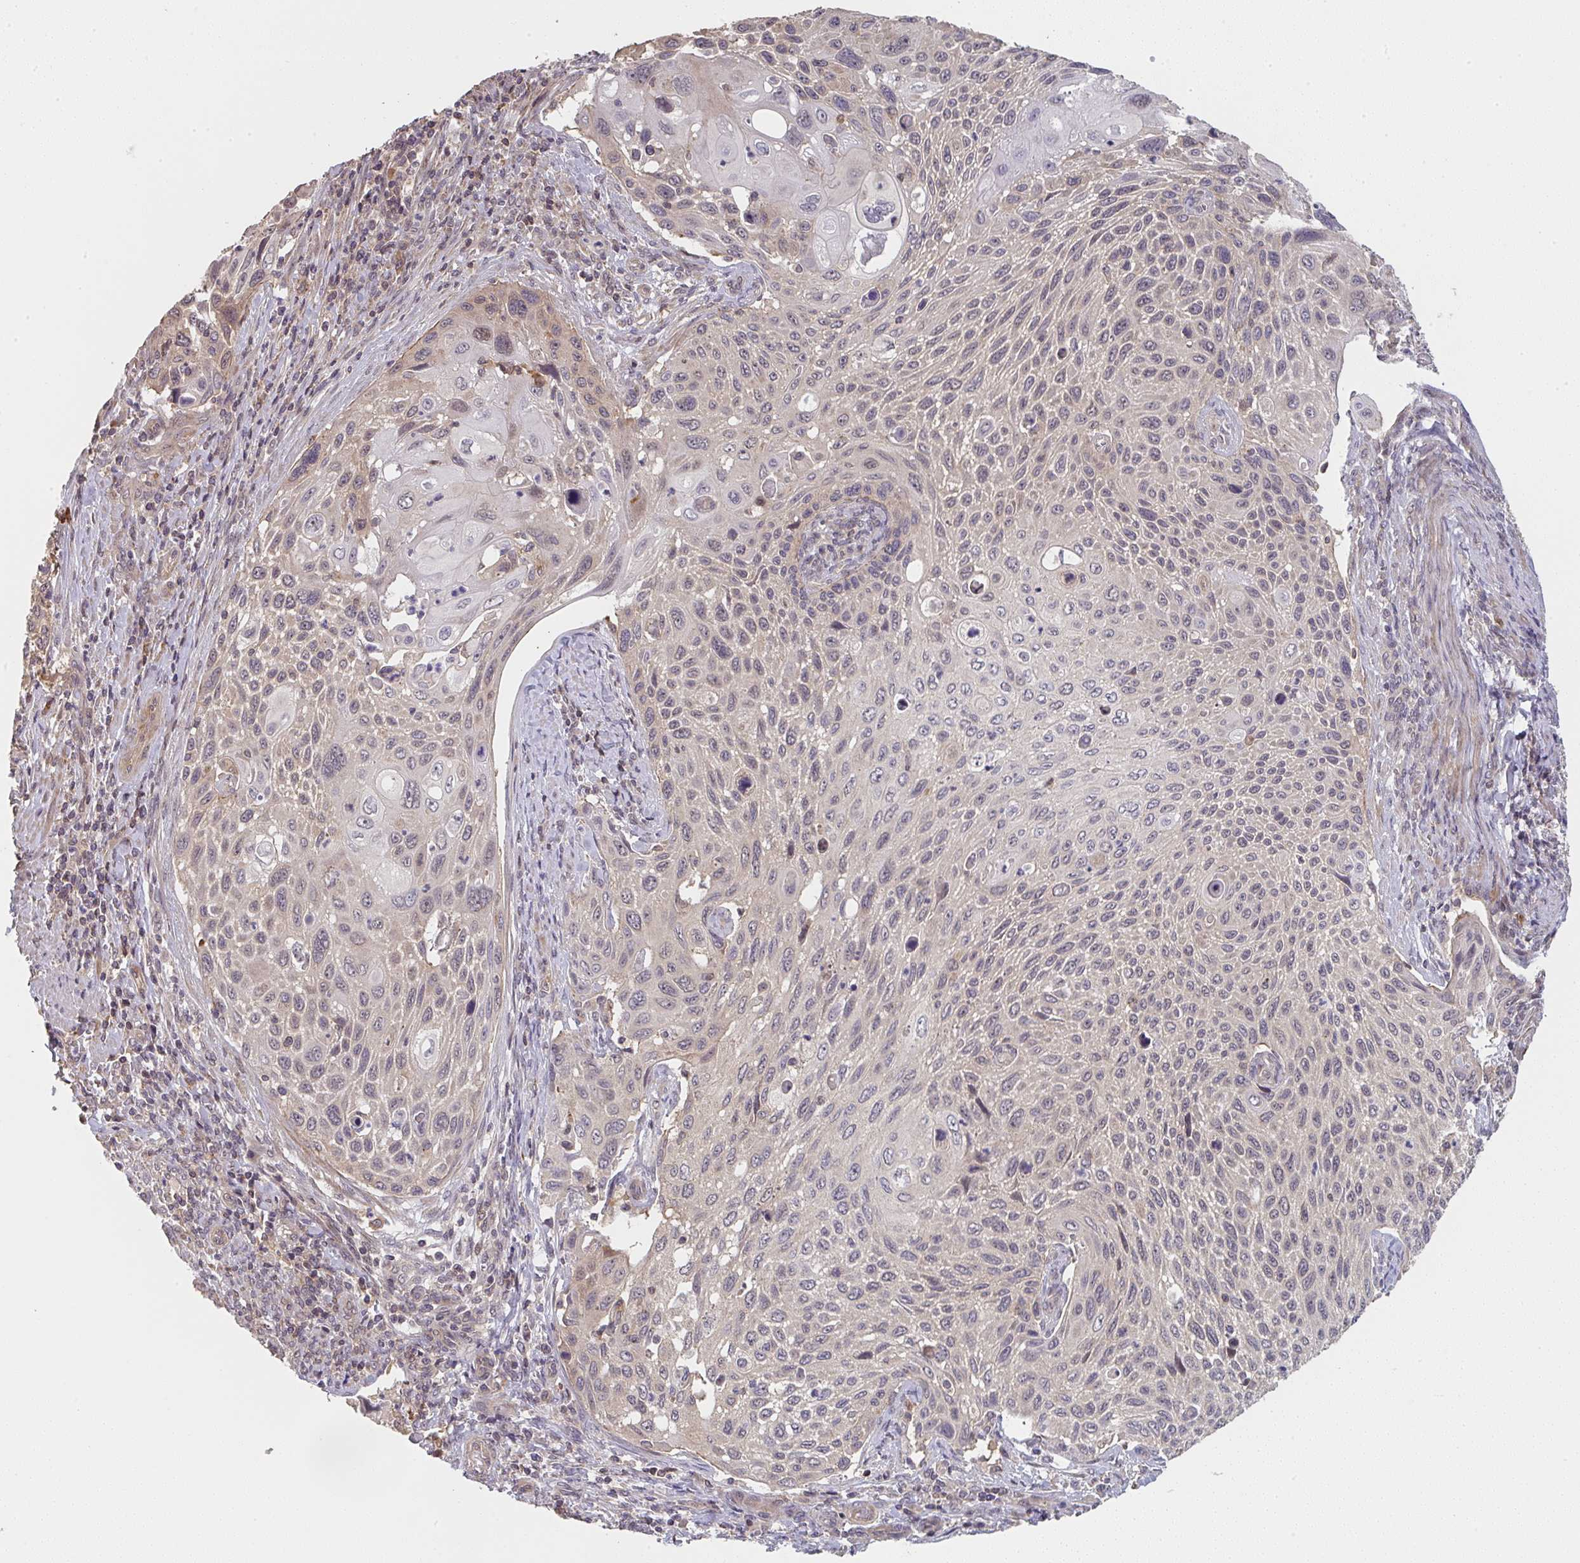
{"staining": {"intensity": "weak", "quantity": "25%-75%", "location": "cytoplasmic/membranous"}, "tissue": "cervical cancer", "cell_type": "Tumor cells", "image_type": "cancer", "snomed": [{"axis": "morphology", "description": "Squamous cell carcinoma, NOS"}, {"axis": "topography", "description": "Cervix"}], "caption": "Cervical cancer (squamous cell carcinoma) tissue exhibits weak cytoplasmic/membranous staining in about 25%-75% of tumor cells, visualized by immunohistochemistry.", "gene": "RANGRF", "patient": {"sex": "female", "age": 70}}